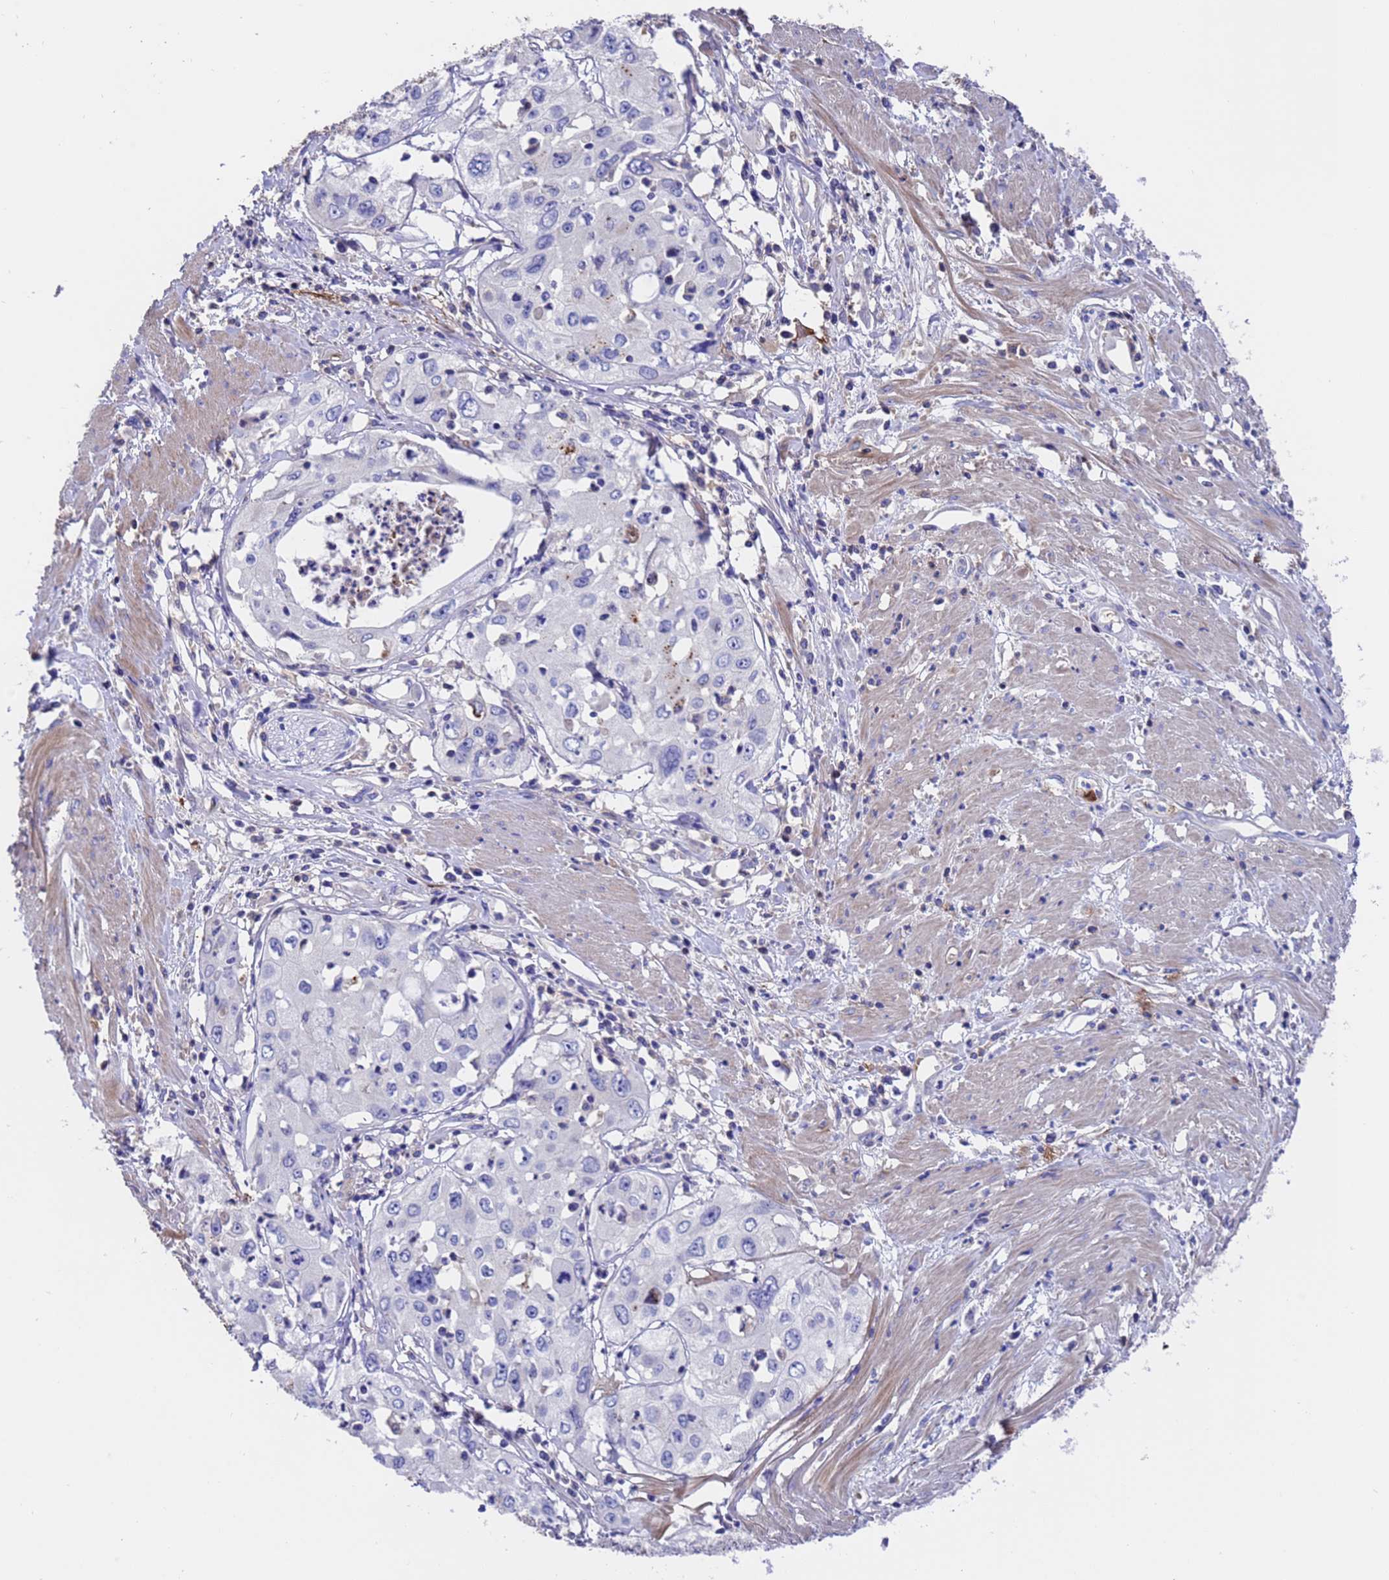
{"staining": {"intensity": "negative", "quantity": "none", "location": "none"}, "tissue": "cervical cancer", "cell_type": "Tumor cells", "image_type": "cancer", "snomed": [{"axis": "morphology", "description": "Squamous cell carcinoma, NOS"}, {"axis": "topography", "description": "Cervix"}], "caption": "Cervical squamous cell carcinoma was stained to show a protein in brown. There is no significant expression in tumor cells.", "gene": "ELP6", "patient": {"sex": "female", "age": 31}}